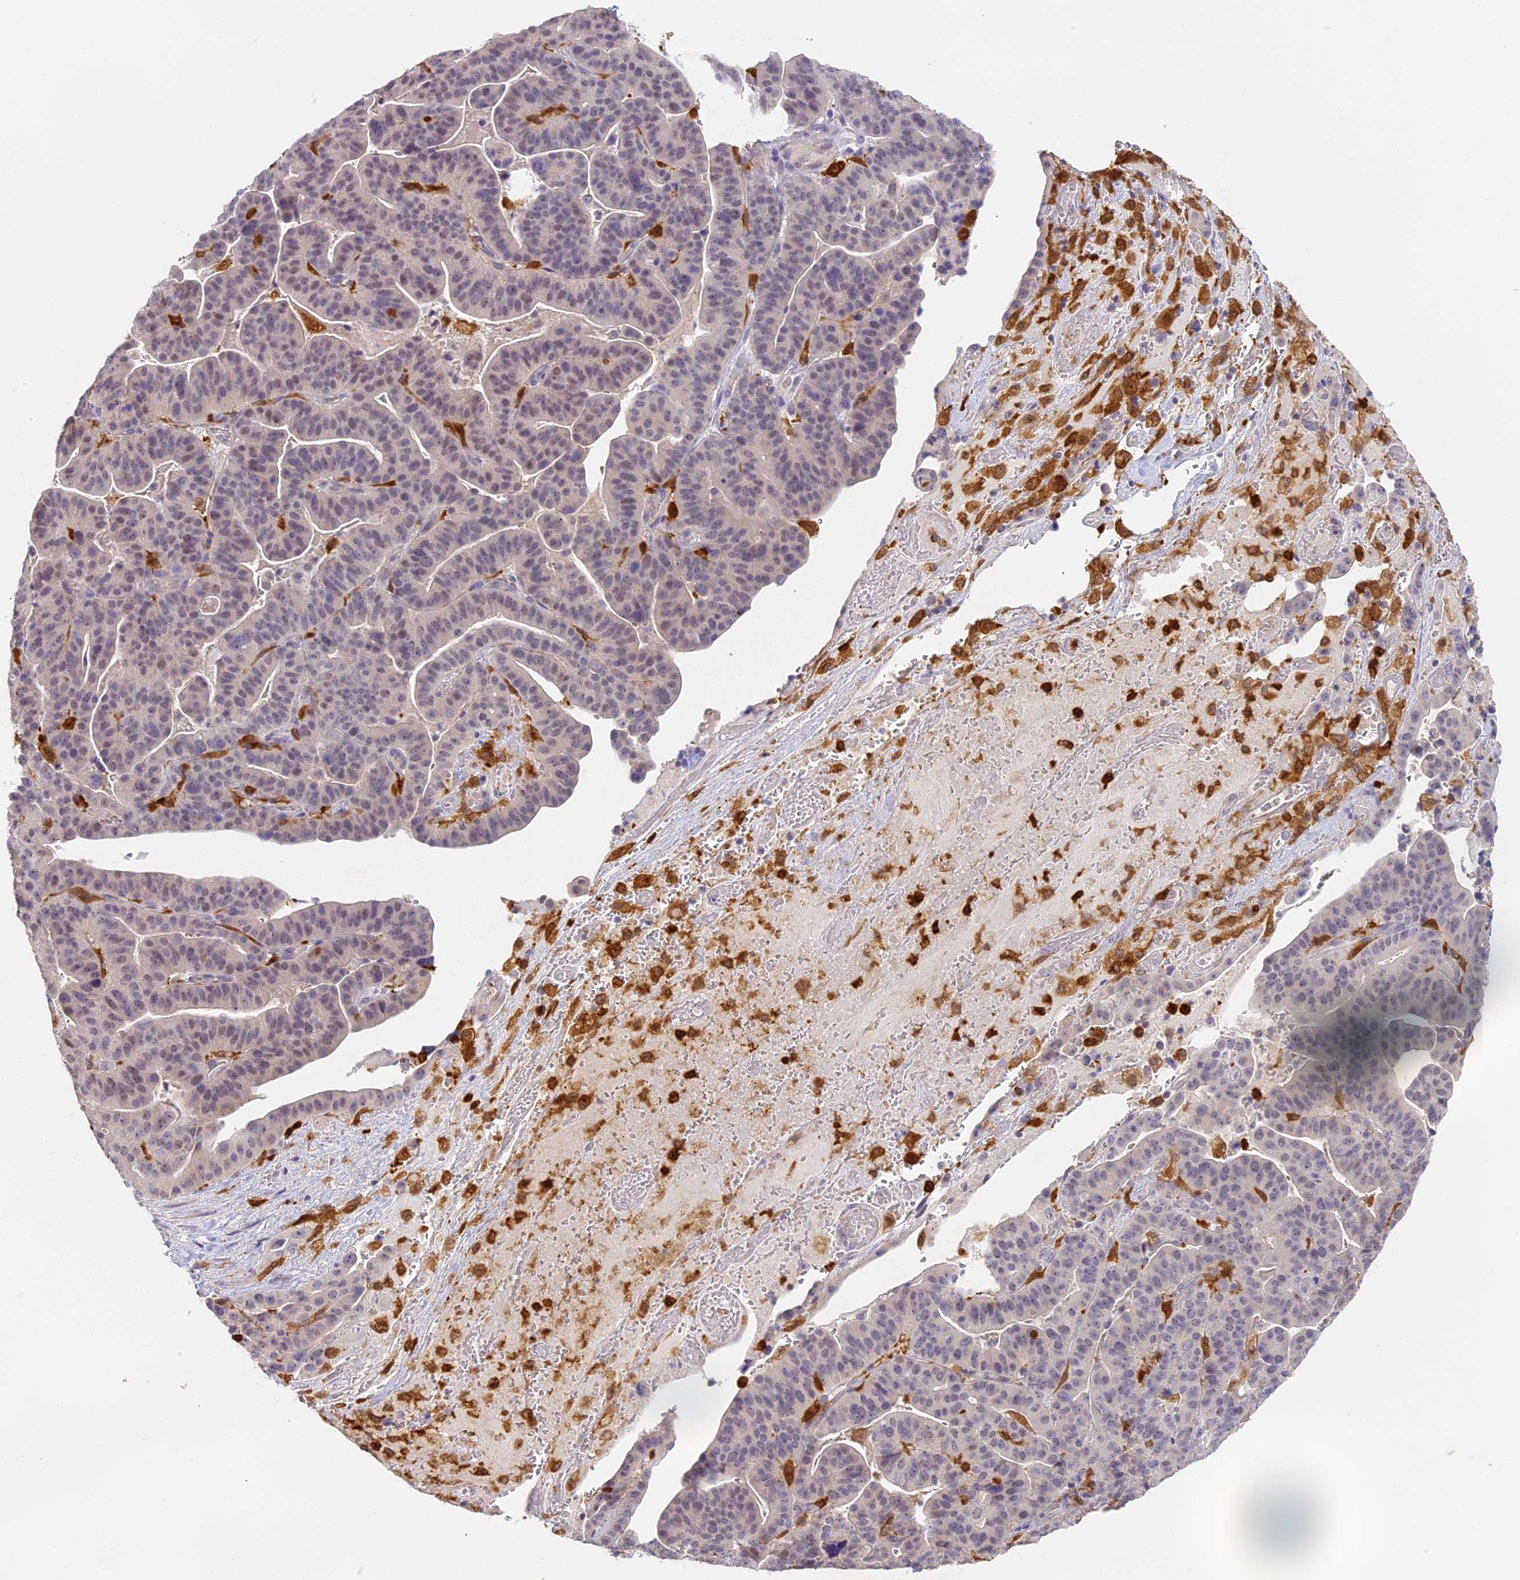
{"staining": {"intensity": "negative", "quantity": "none", "location": "none"}, "tissue": "stomach cancer", "cell_type": "Tumor cells", "image_type": "cancer", "snomed": [{"axis": "morphology", "description": "Adenocarcinoma, NOS"}, {"axis": "topography", "description": "Stomach"}], "caption": "Immunohistochemistry photomicrograph of neoplastic tissue: human stomach cancer stained with DAB (3,3'-diaminobenzidine) shows no significant protein staining in tumor cells.", "gene": "NCF4", "patient": {"sex": "male", "age": 48}}